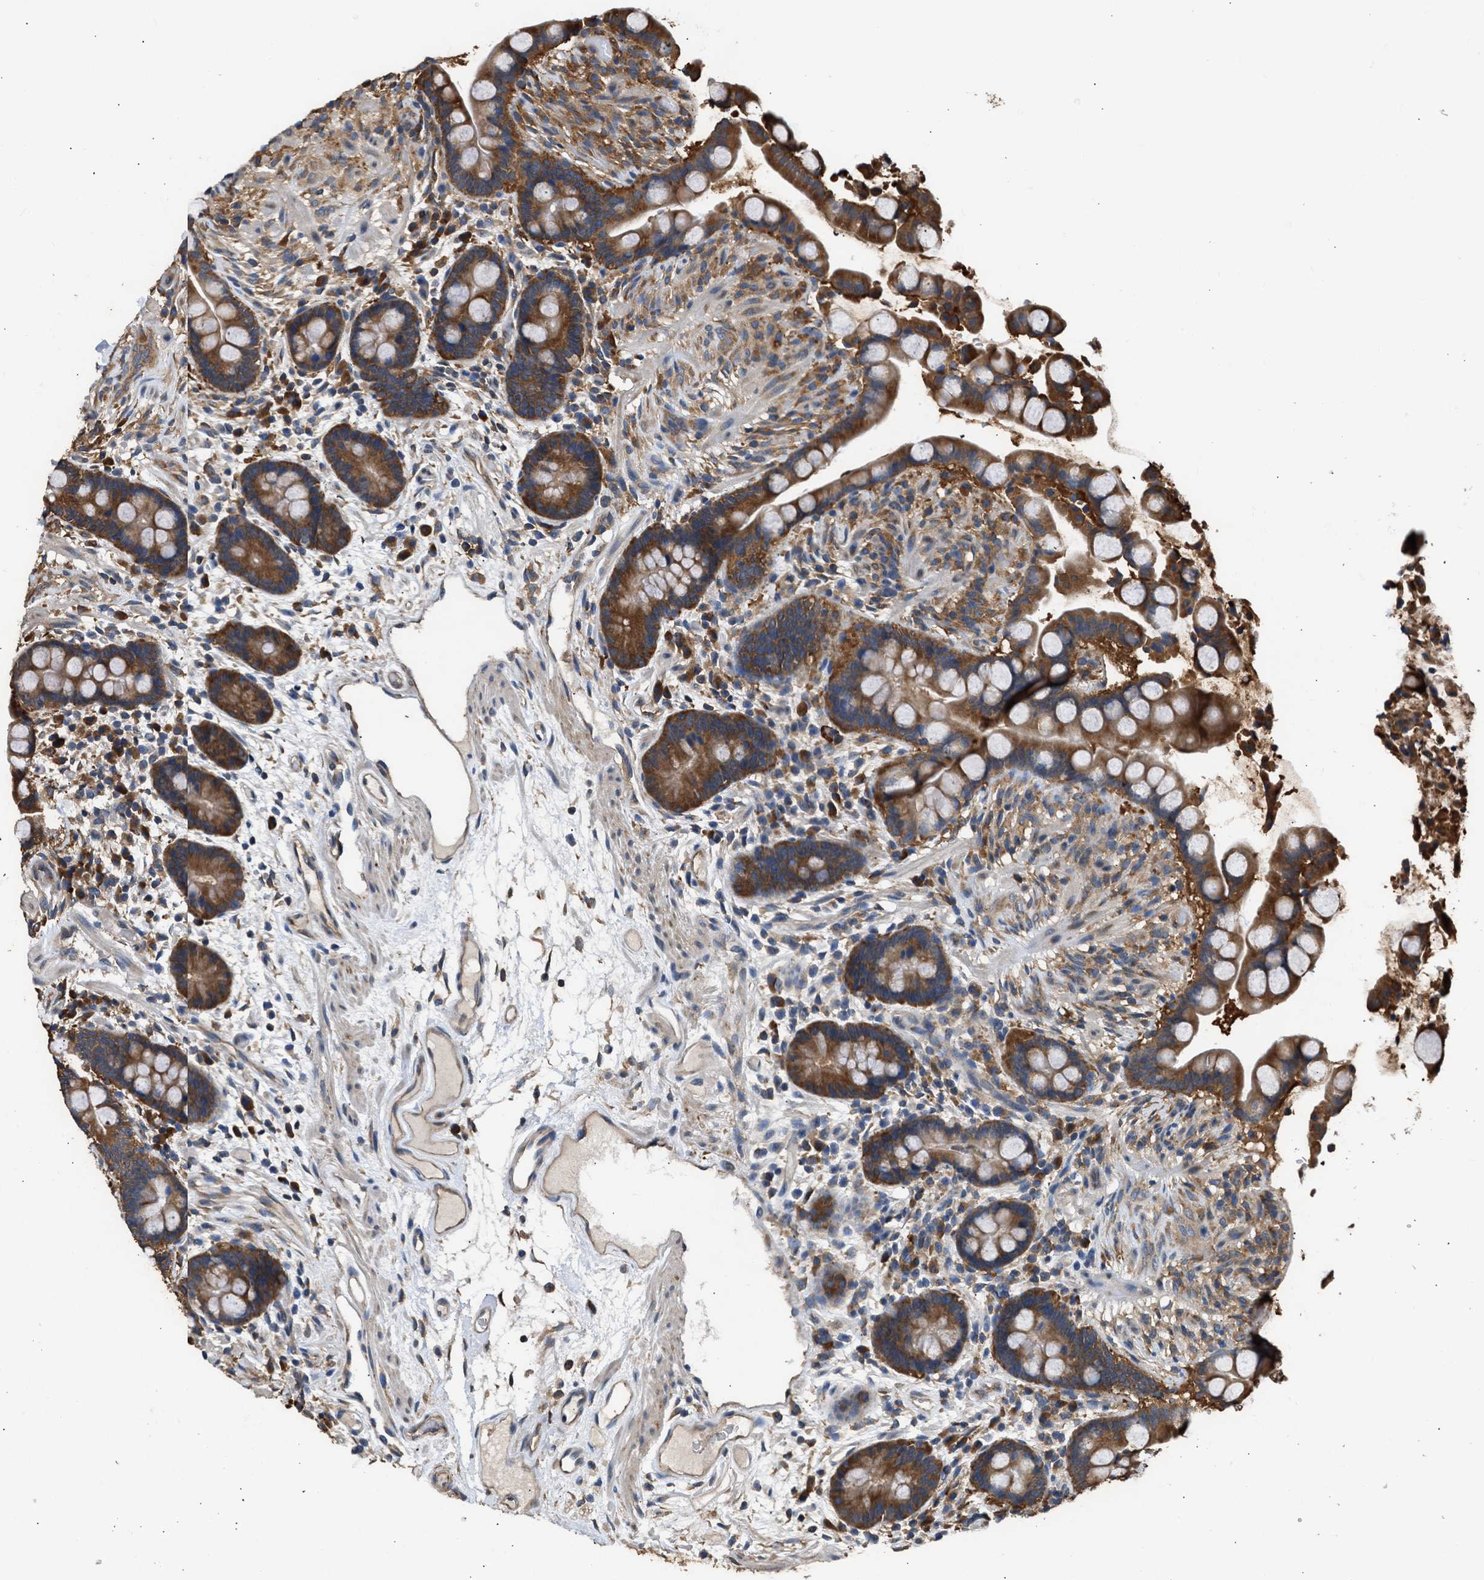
{"staining": {"intensity": "moderate", "quantity": ">75%", "location": "cytoplasmic/membranous"}, "tissue": "colon", "cell_type": "Endothelial cells", "image_type": "normal", "snomed": [{"axis": "morphology", "description": "Normal tissue, NOS"}, {"axis": "topography", "description": "Colon"}], "caption": "DAB (3,3'-diaminobenzidine) immunohistochemical staining of unremarkable human colon demonstrates moderate cytoplasmic/membranous protein staining in about >75% of endothelial cells.", "gene": "SLC36A4", "patient": {"sex": "male", "age": 73}}